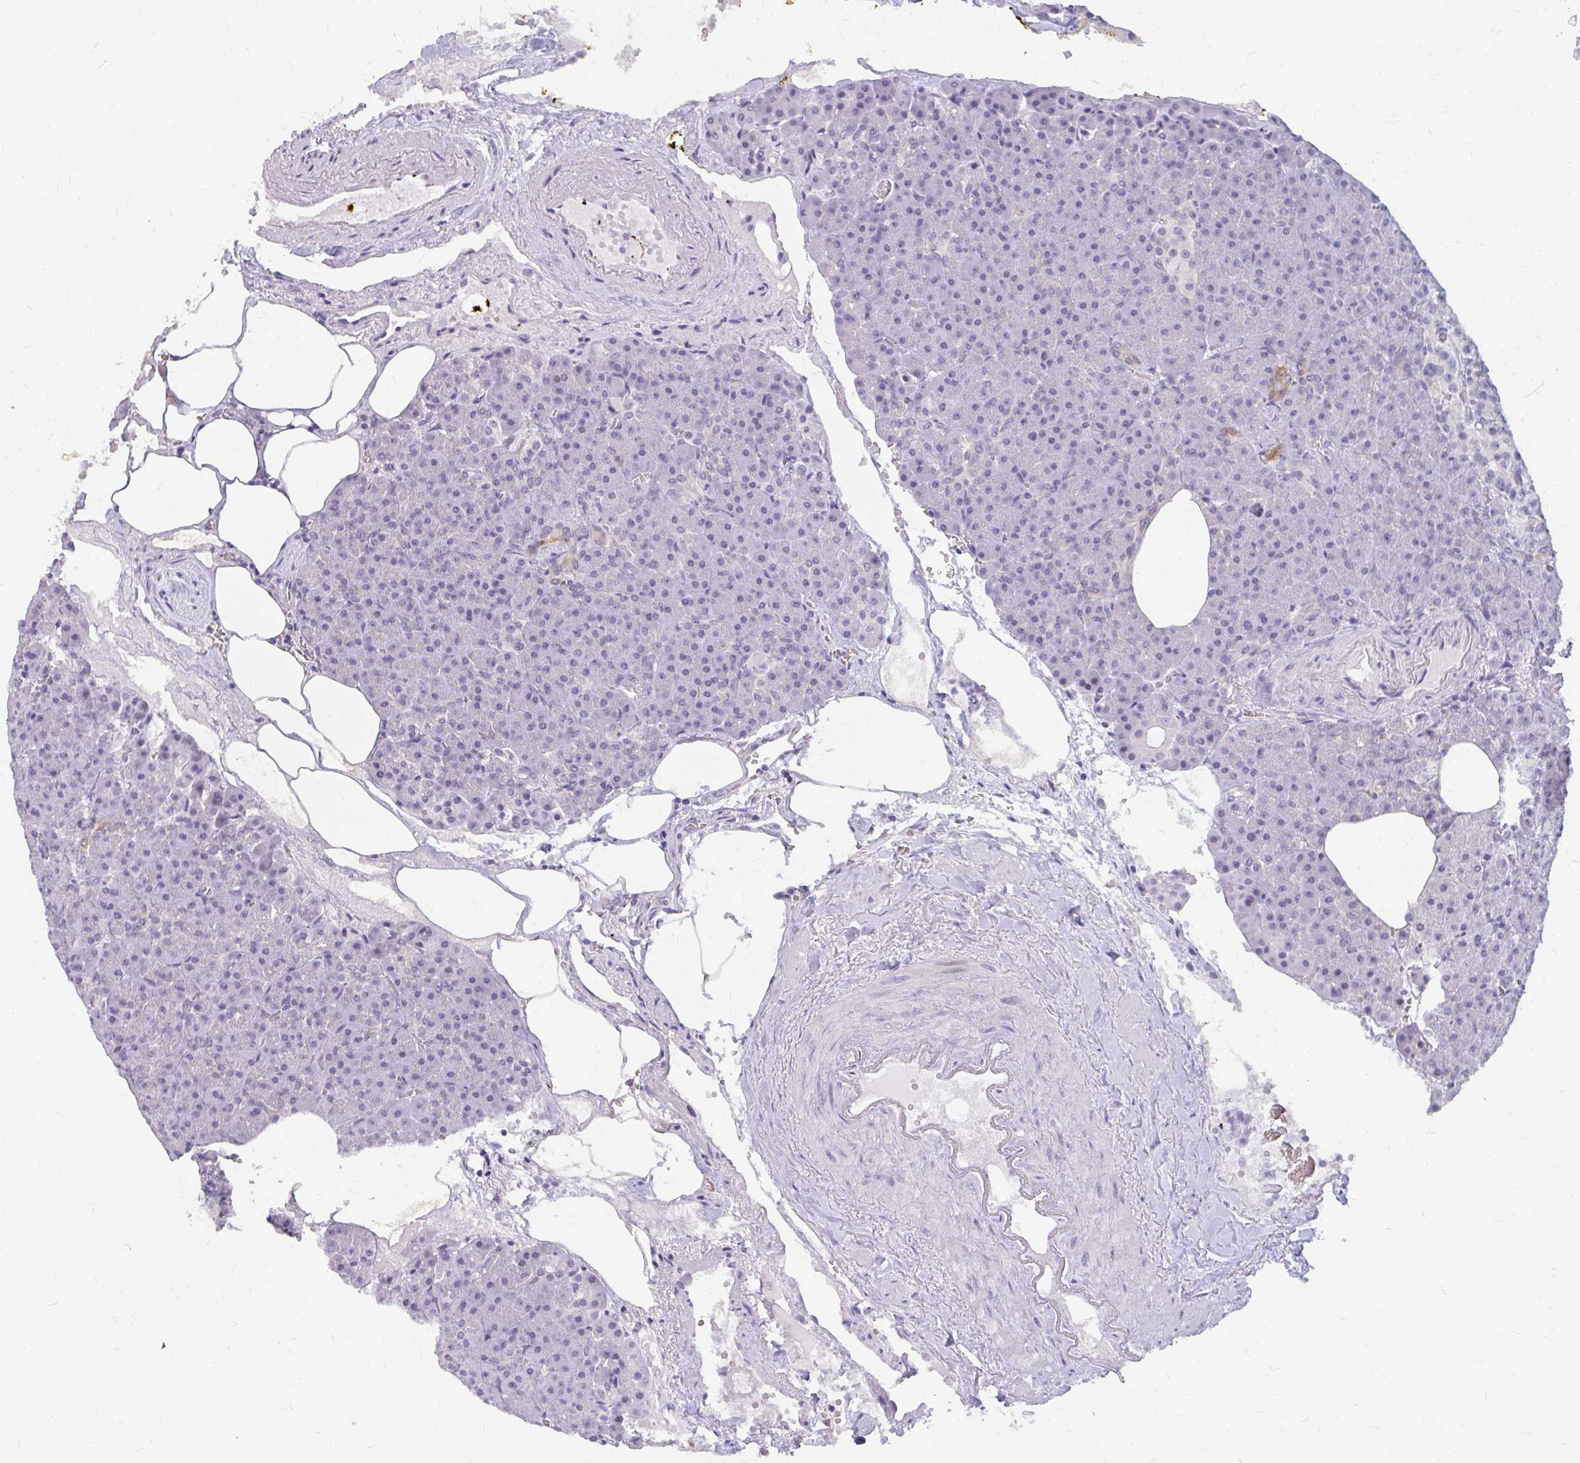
{"staining": {"intensity": "moderate", "quantity": "<25%", "location": "cytoplasmic/membranous"}, "tissue": "pancreas", "cell_type": "Exocrine glandular cells", "image_type": "normal", "snomed": [{"axis": "morphology", "description": "Normal tissue, NOS"}, {"axis": "topography", "description": "Pancreas"}], "caption": "Exocrine glandular cells demonstrate moderate cytoplasmic/membranous positivity in about <25% of cells in normal pancreas. The staining was performed using DAB (3,3'-diaminobenzidine), with brown indicating positive protein expression. Nuclei are stained blue with hematoxylin.", "gene": "RGS16", "patient": {"sex": "female", "age": 74}}